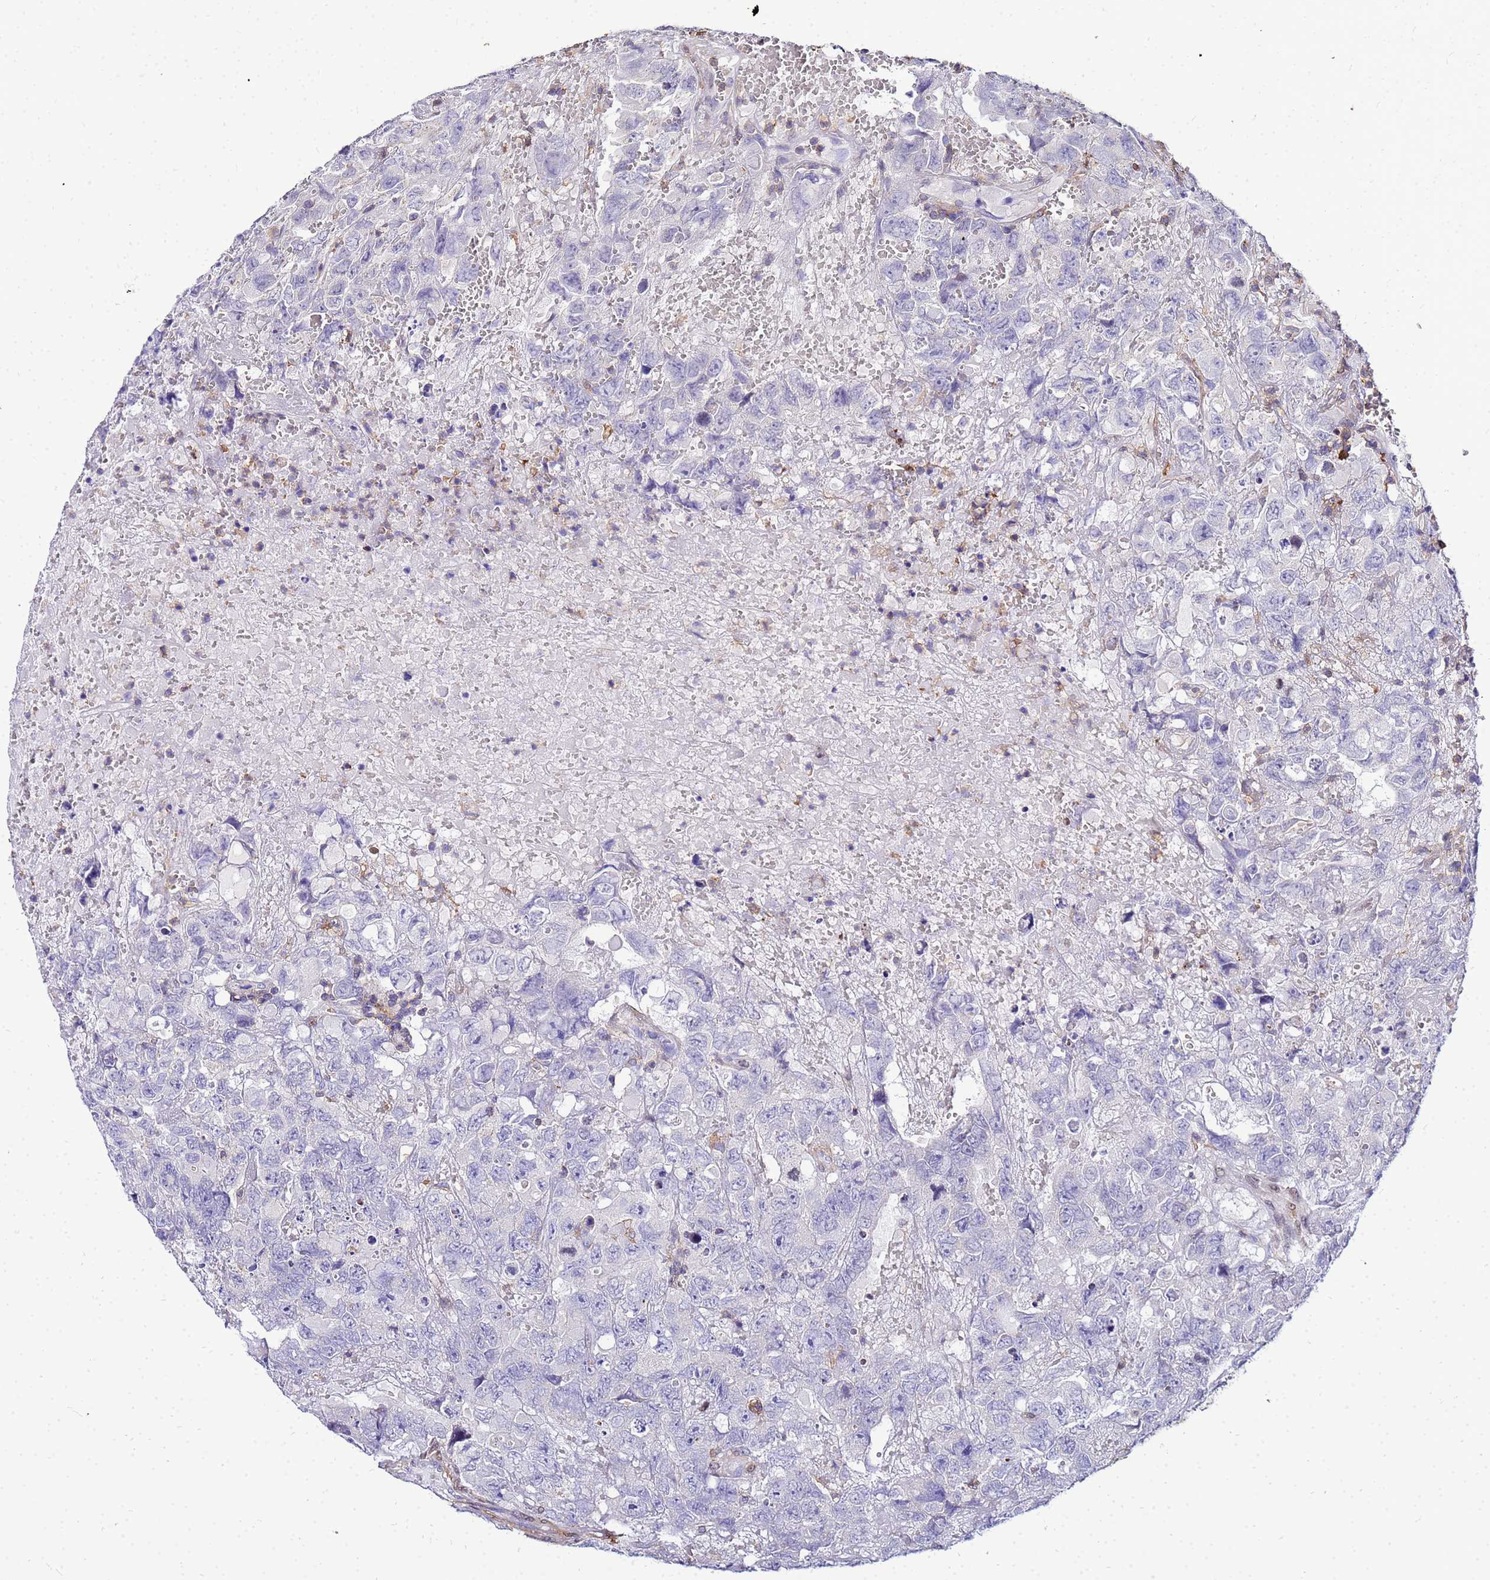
{"staining": {"intensity": "negative", "quantity": "none", "location": "none"}, "tissue": "testis cancer", "cell_type": "Tumor cells", "image_type": "cancer", "snomed": [{"axis": "morphology", "description": "Carcinoma, Embryonal, NOS"}, {"axis": "topography", "description": "Testis"}], "caption": "High power microscopy image of an IHC photomicrograph of testis cancer, revealing no significant positivity in tumor cells.", "gene": "DBNDD2", "patient": {"sex": "male", "age": 45}}